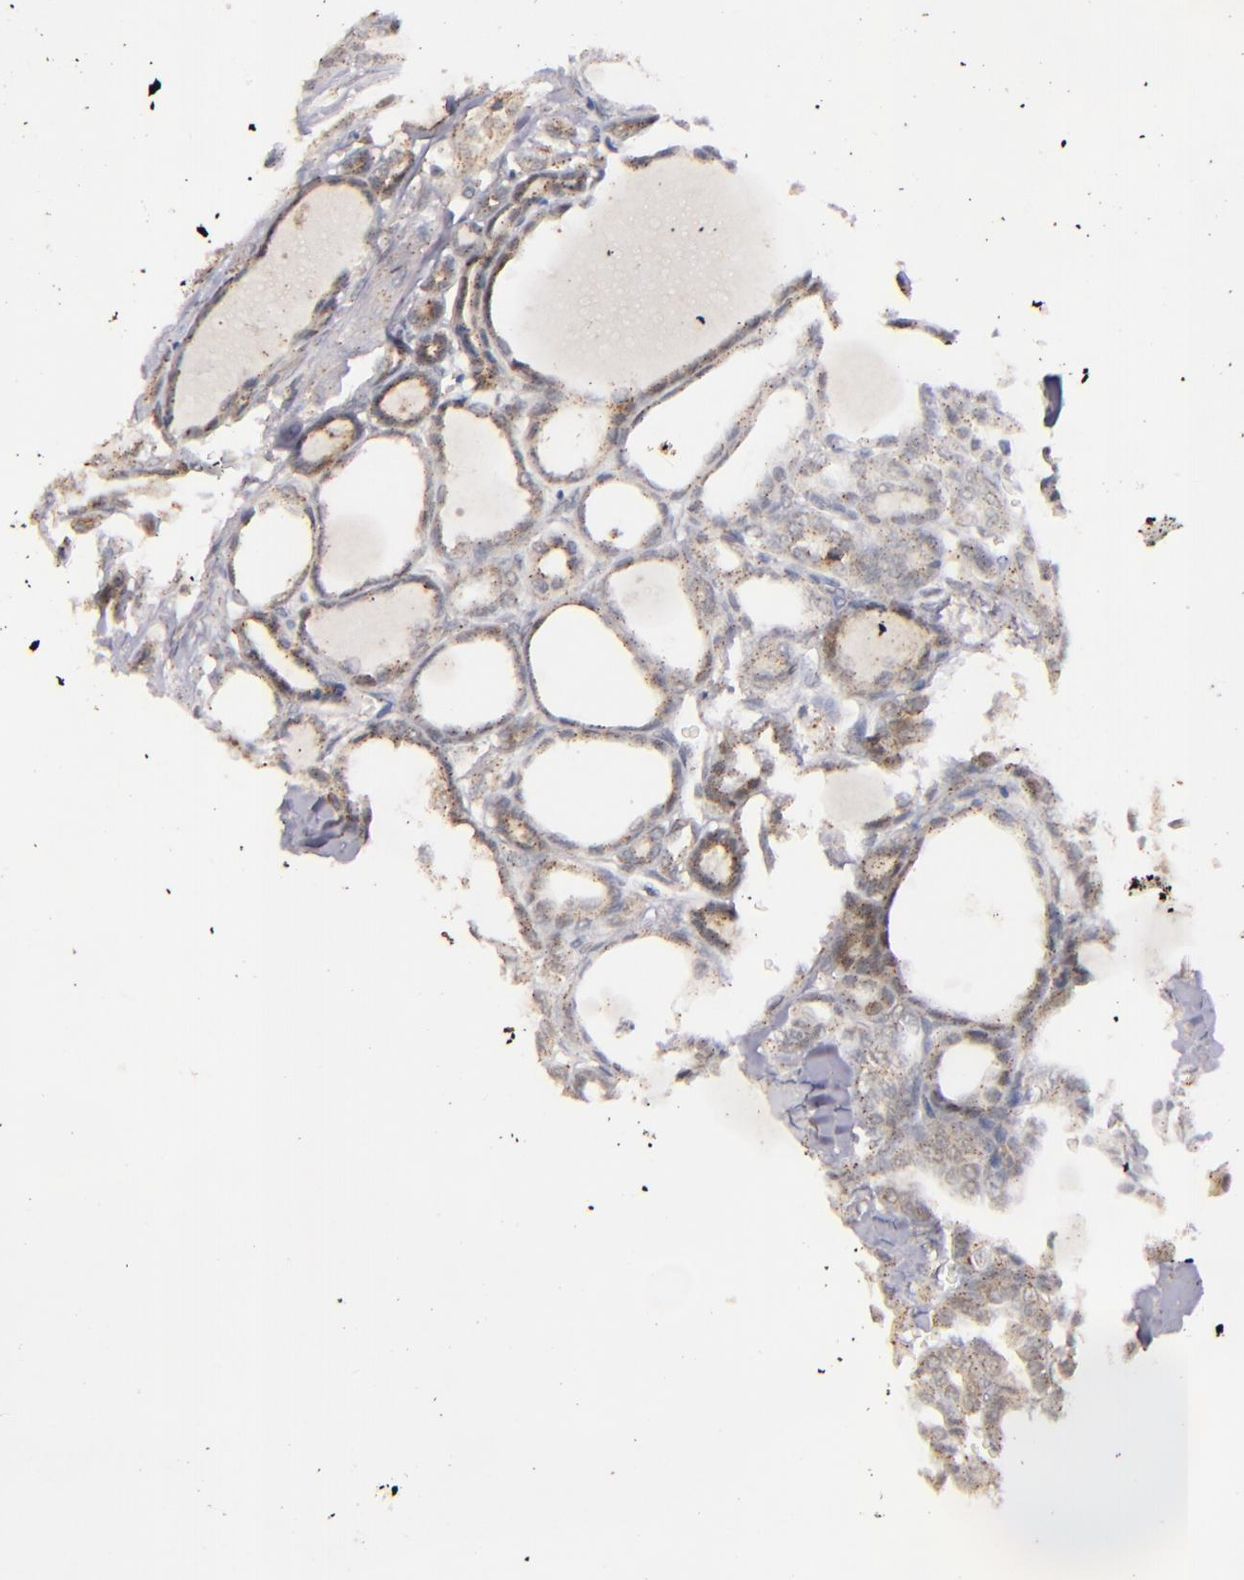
{"staining": {"intensity": "weak", "quantity": ">75%", "location": "cytoplasmic/membranous"}, "tissue": "thyroid cancer", "cell_type": "Tumor cells", "image_type": "cancer", "snomed": [{"axis": "morphology", "description": "Carcinoma, NOS"}, {"axis": "topography", "description": "Thyroid gland"}], "caption": "Immunohistochemistry (IHC) (DAB (3,3'-diaminobenzidine)) staining of thyroid cancer (carcinoma) displays weak cytoplasmic/membranous protein expression in about >75% of tumor cells.", "gene": "SYP", "patient": {"sex": "female", "age": 91}}